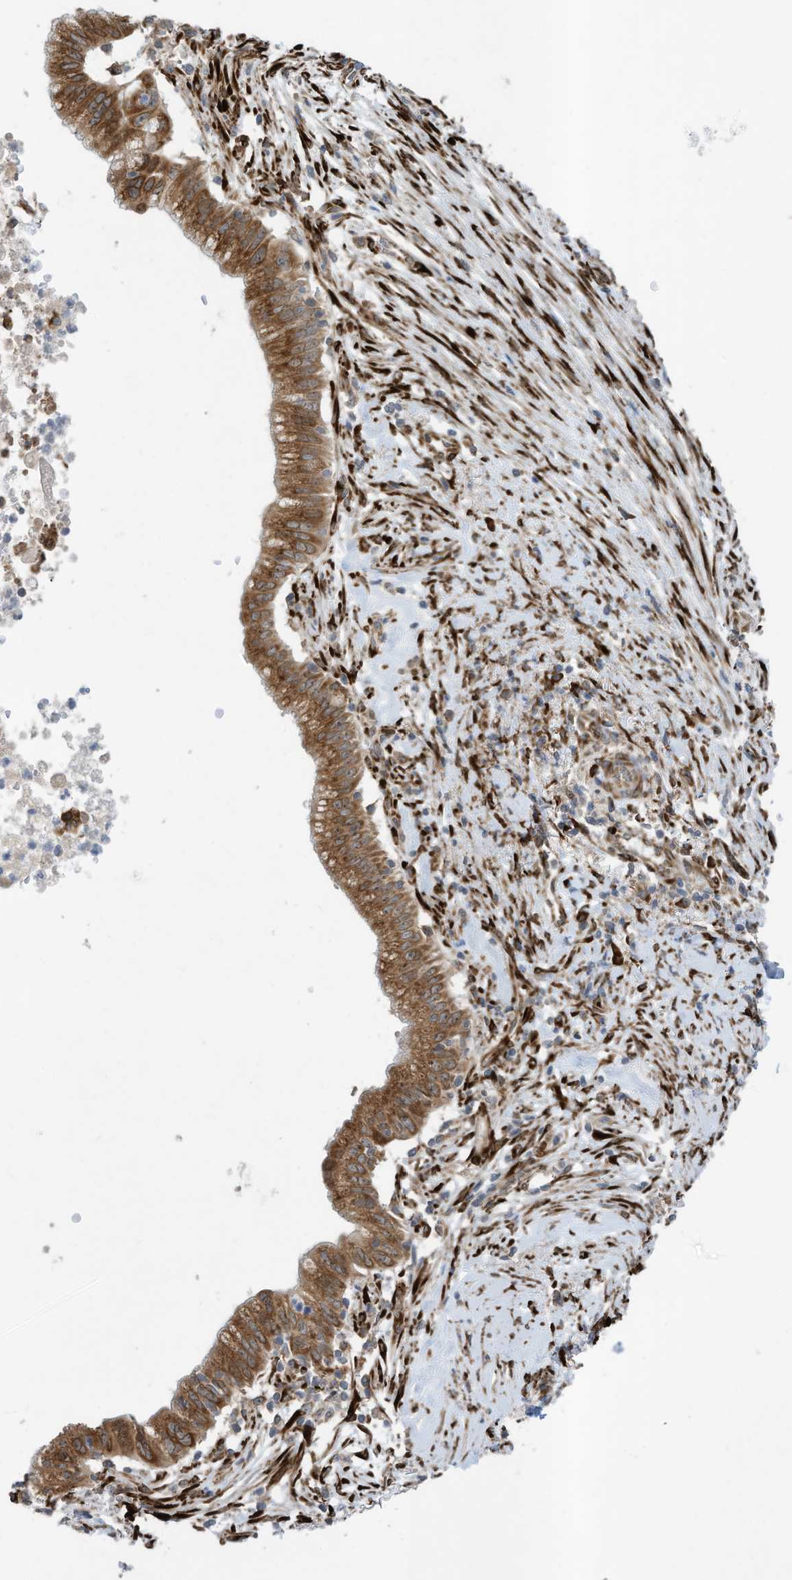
{"staining": {"intensity": "strong", "quantity": ">75%", "location": "cytoplasmic/membranous"}, "tissue": "pancreatic cancer", "cell_type": "Tumor cells", "image_type": "cancer", "snomed": [{"axis": "morphology", "description": "Adenocarcinoma, NOS"}, {"axis": "topography", "description": "Pancreas"}], "caption": "Immunohistochemistry (IHC) (DAB) staining of human pancreatic cancer (adenocarcinoma) demonstrates strong cytoplasmic/membranous protein expression in approximately >75% of tumor cells.", "gene": "ZBTB45", "patient": {"sex": "male", "age": 68}}